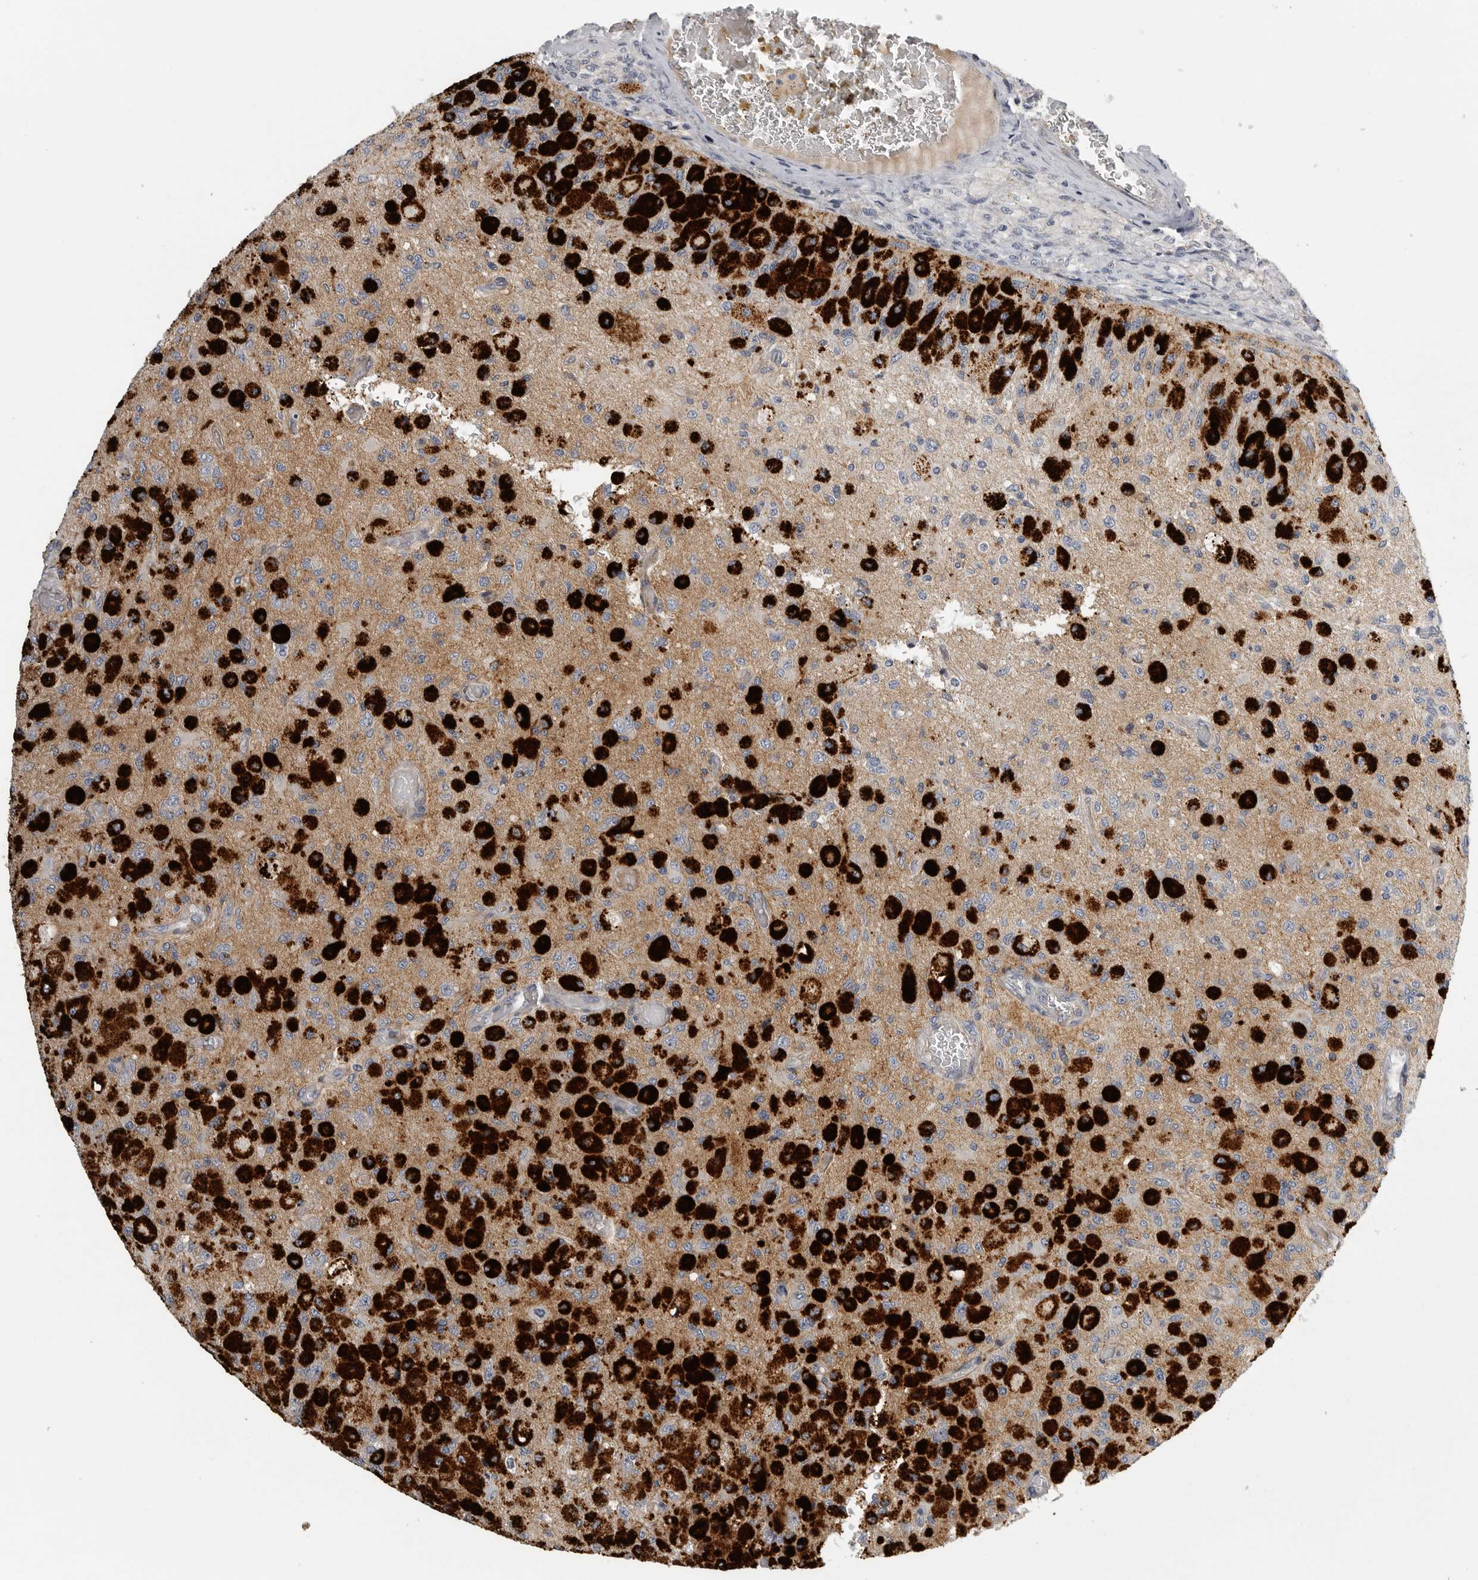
{"staining": {"intensity": "strong", "quantity": "25%-75%", "location": "cytoplasmic/membranous"}, "tissue": "glioma", "cell_type": "Tumor cells", "image_type": "cancer", "snomed": [{"axis": "morphology", "description": "Normal tissue, NOS"}, {"axis": "morphology", "description": "Glioma, malignant, High grade"}, {"axis": "topography", "description": "Cerebral cortex"}], "caption": "Immunohistochemistry micrograph of glioma stained for a protein (brown), which exhibits high levels of strong cytoplasmic/membranous positivity in approximately 25%-75% of tumor cells.", "gene": "SDC3", "patient": {"sex": "male", "age": 77}}